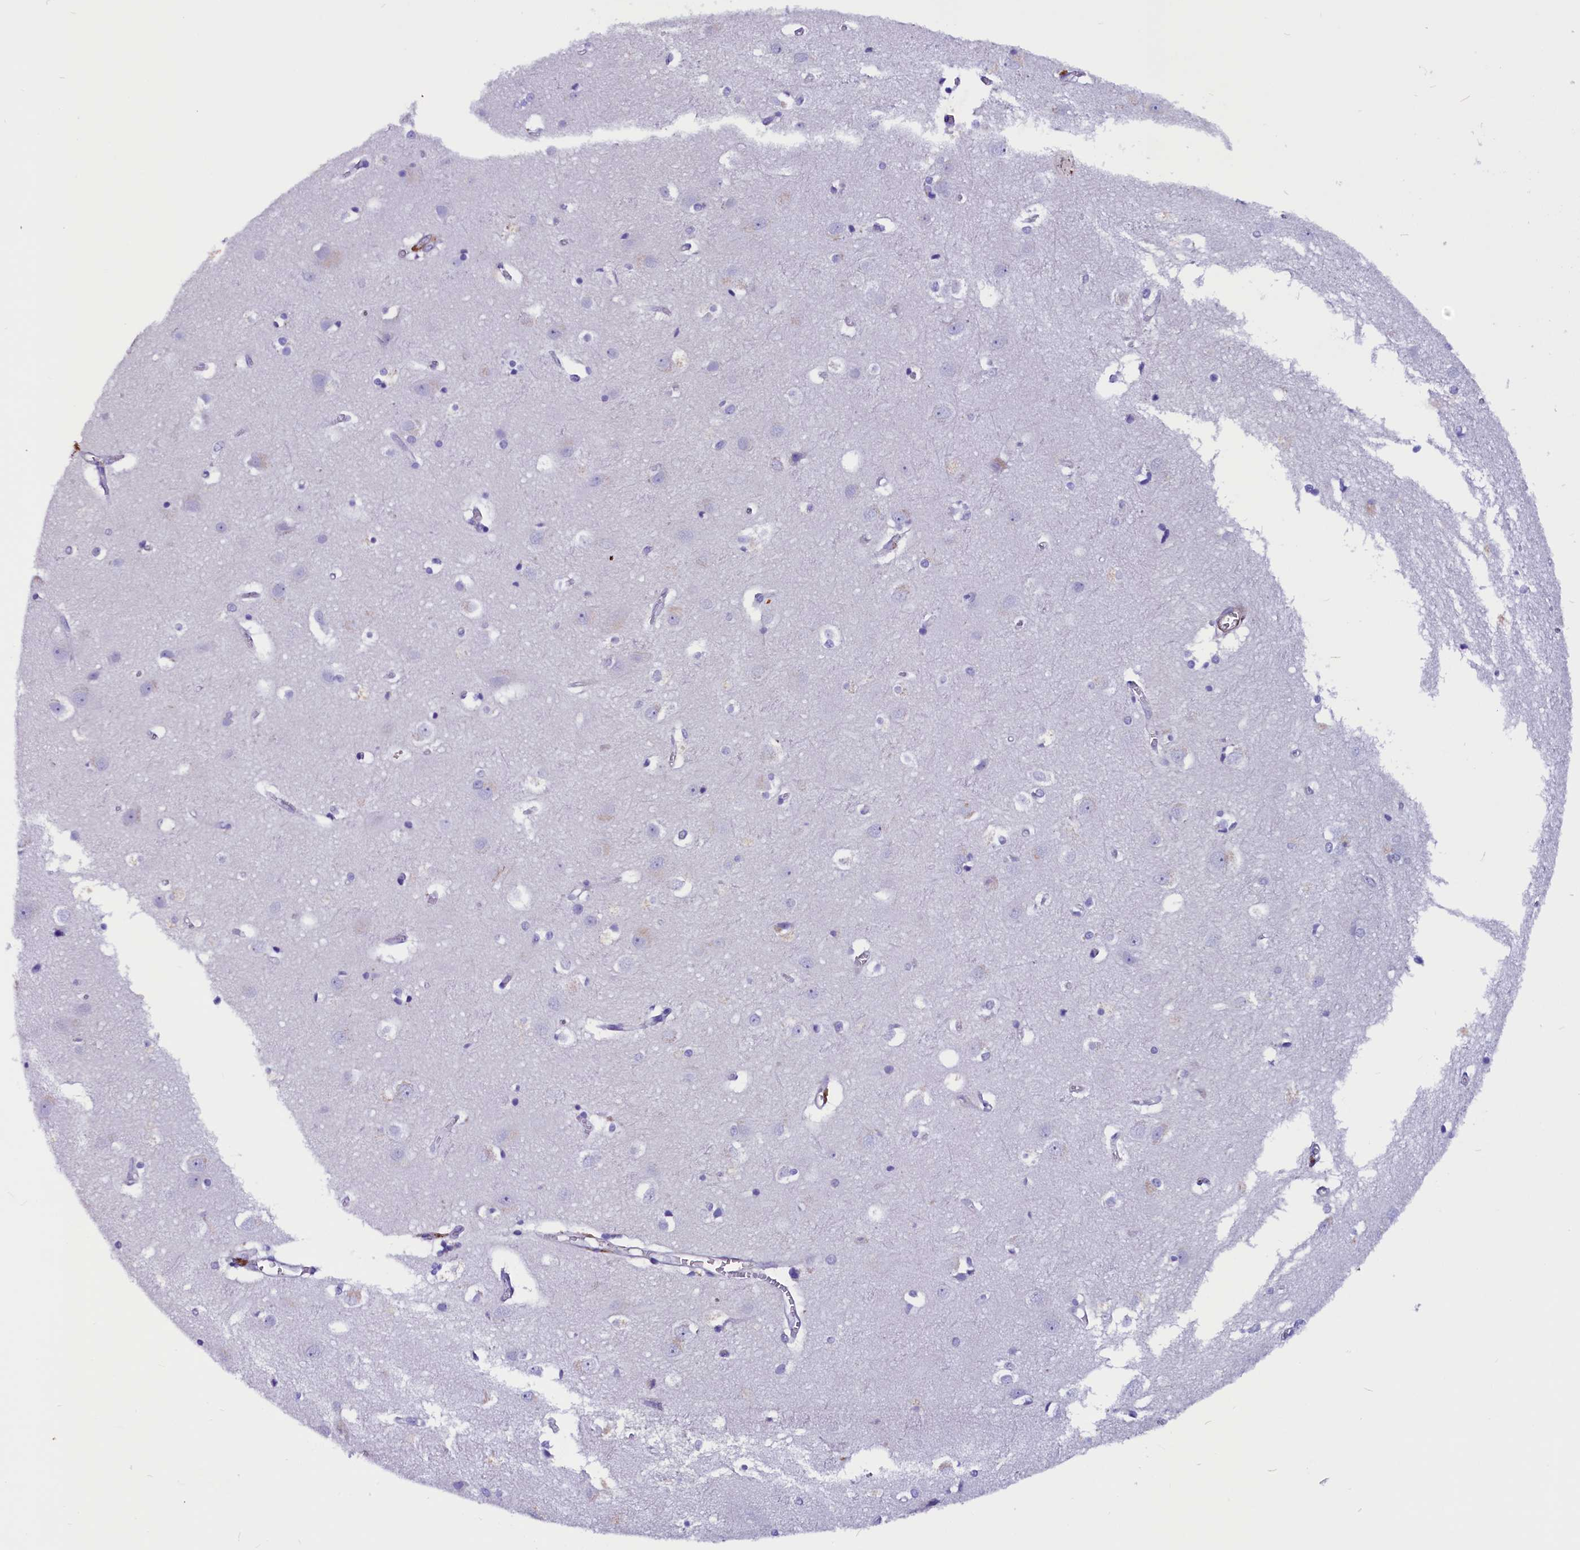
{"staining": {"intensity": "negative", "quantity": "none", "location": "none"}, "tissue": "cerebral cortex", "cell_type": "Endothelial cells", "image_type": "normal", "snomed": [{"axis": "morphology", "description": "Normal tissue, NOS"}, {"axis": "topography", "description": "Cerebral cortex"}], "caption": "The image exhibits no staining of endothelial cells in benign cerebral cortex. (Immunohistochemistry, brightfield microscopy, high magnification).", "gene": "ZNF749", "patient": {"sex": "male", "age": 54}}